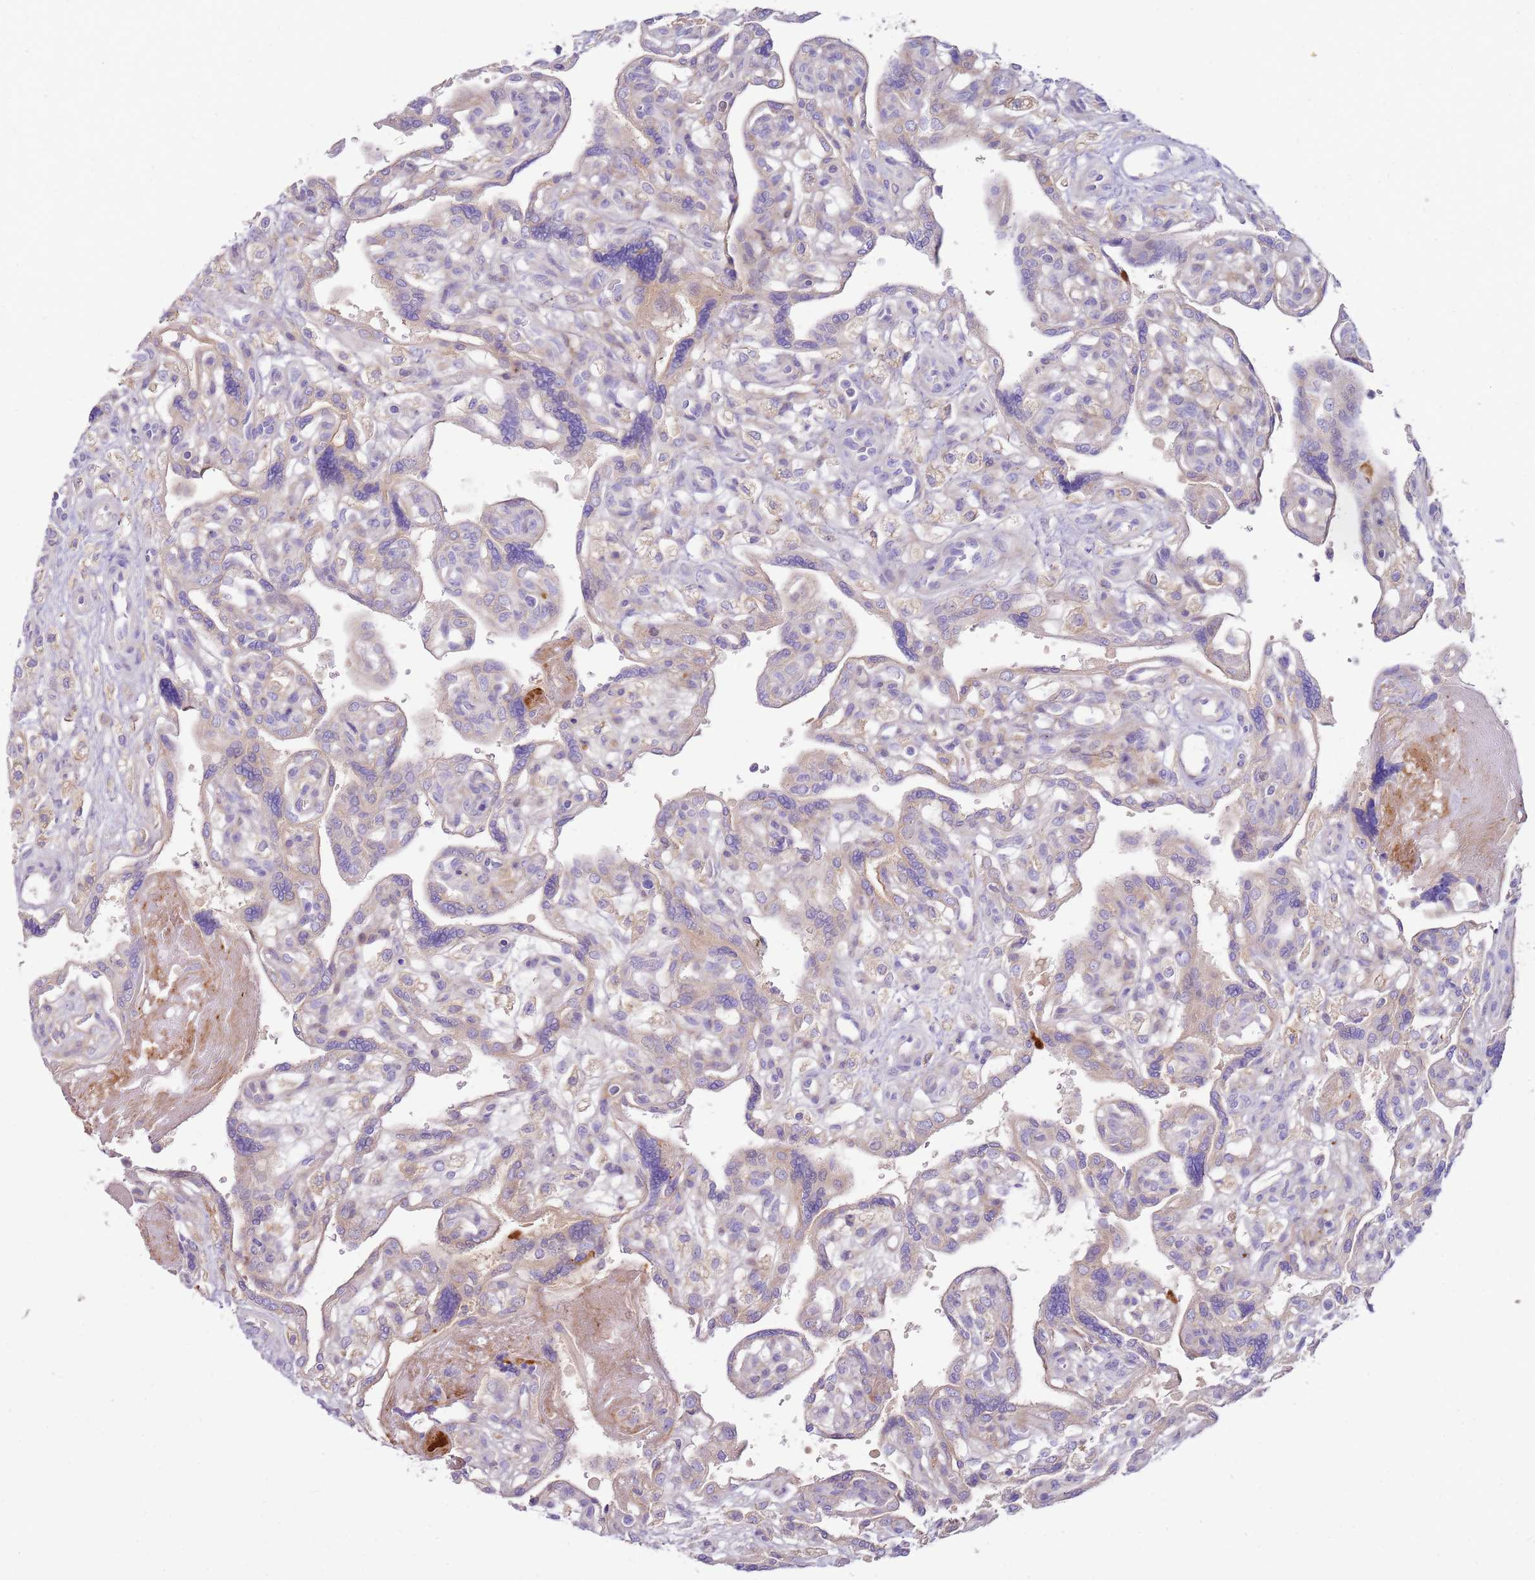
{"staining": {"intensity": "negative", "quantity": "none", "location": "none"}, "tissue": "placenta", "cell_type": "Trophoblastic cells", "image_type": "normal", "snomed": [{"axis": "morphology", "description": "Normal tissue, NOS"}, {"axis": "topography", "description": "Placenta"}], "caption": "IHC of benign placenta exhibits no expression in trophoblastic cells.", "gene": "FPR1", "patient": {"sex": "female", "age": 39}}